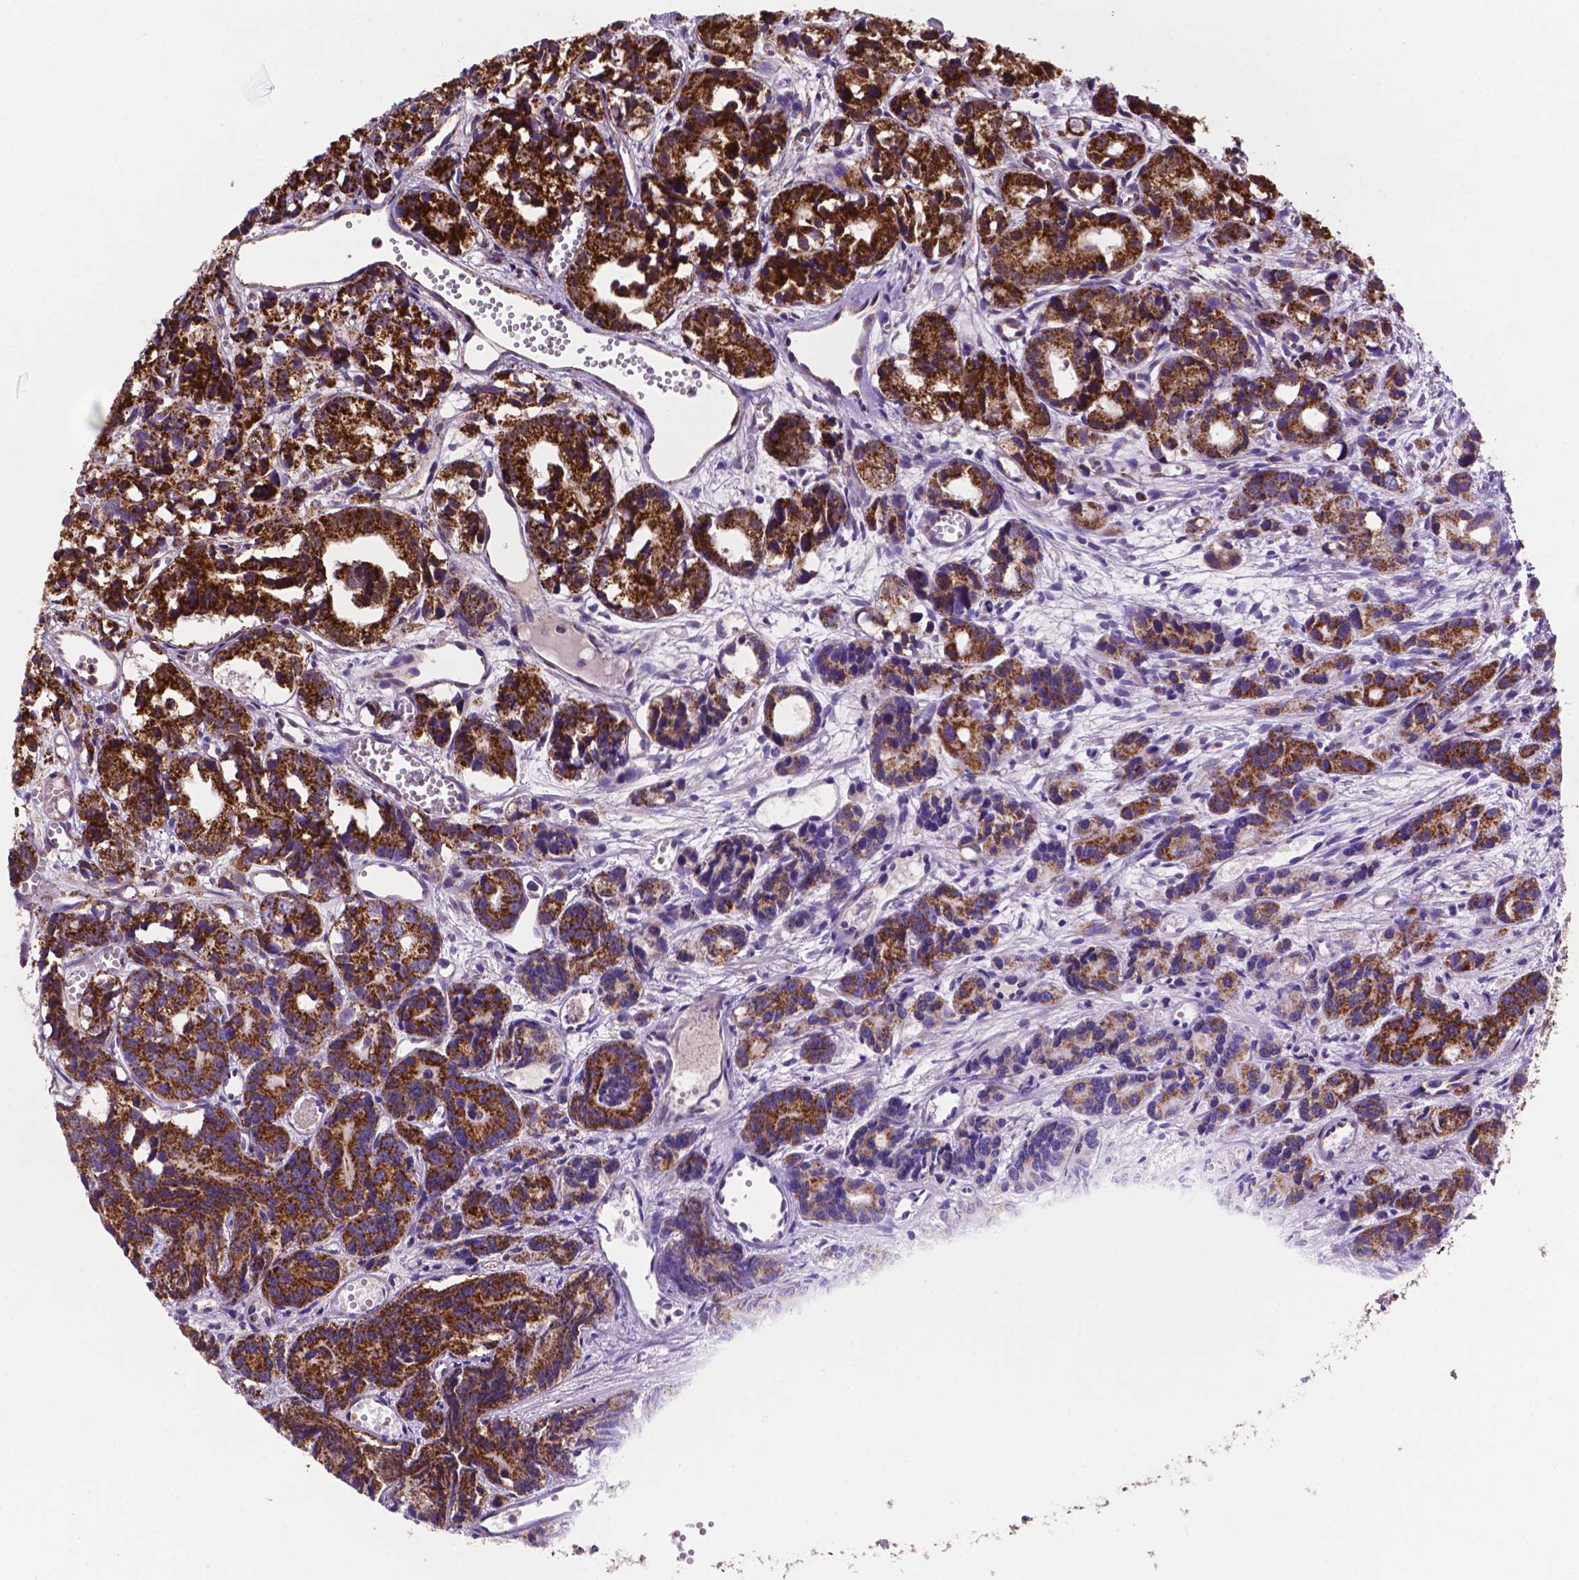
{"staining": {"intensity": "strong", "quantity": ">75%", "location": "cytoplasmic/membranous"}, "tissue": "prostate cancer", "cell_type": "Tumor cells", "image_type": "cancer", "snomed": [{"axis": "morphology", "description": "Adenocarcinoma, High grade"}, {"axis": "topography", "description": "Prostate"}], "caption": "Immunohistochemical staining of prostate high-grade adenocarcinoma reveals strong cytoplasmic/membranous protein expression in approximately >75% of tumor cells.", "gene": "HSPD1", "patient": {"sex": "male", "age": 77}}